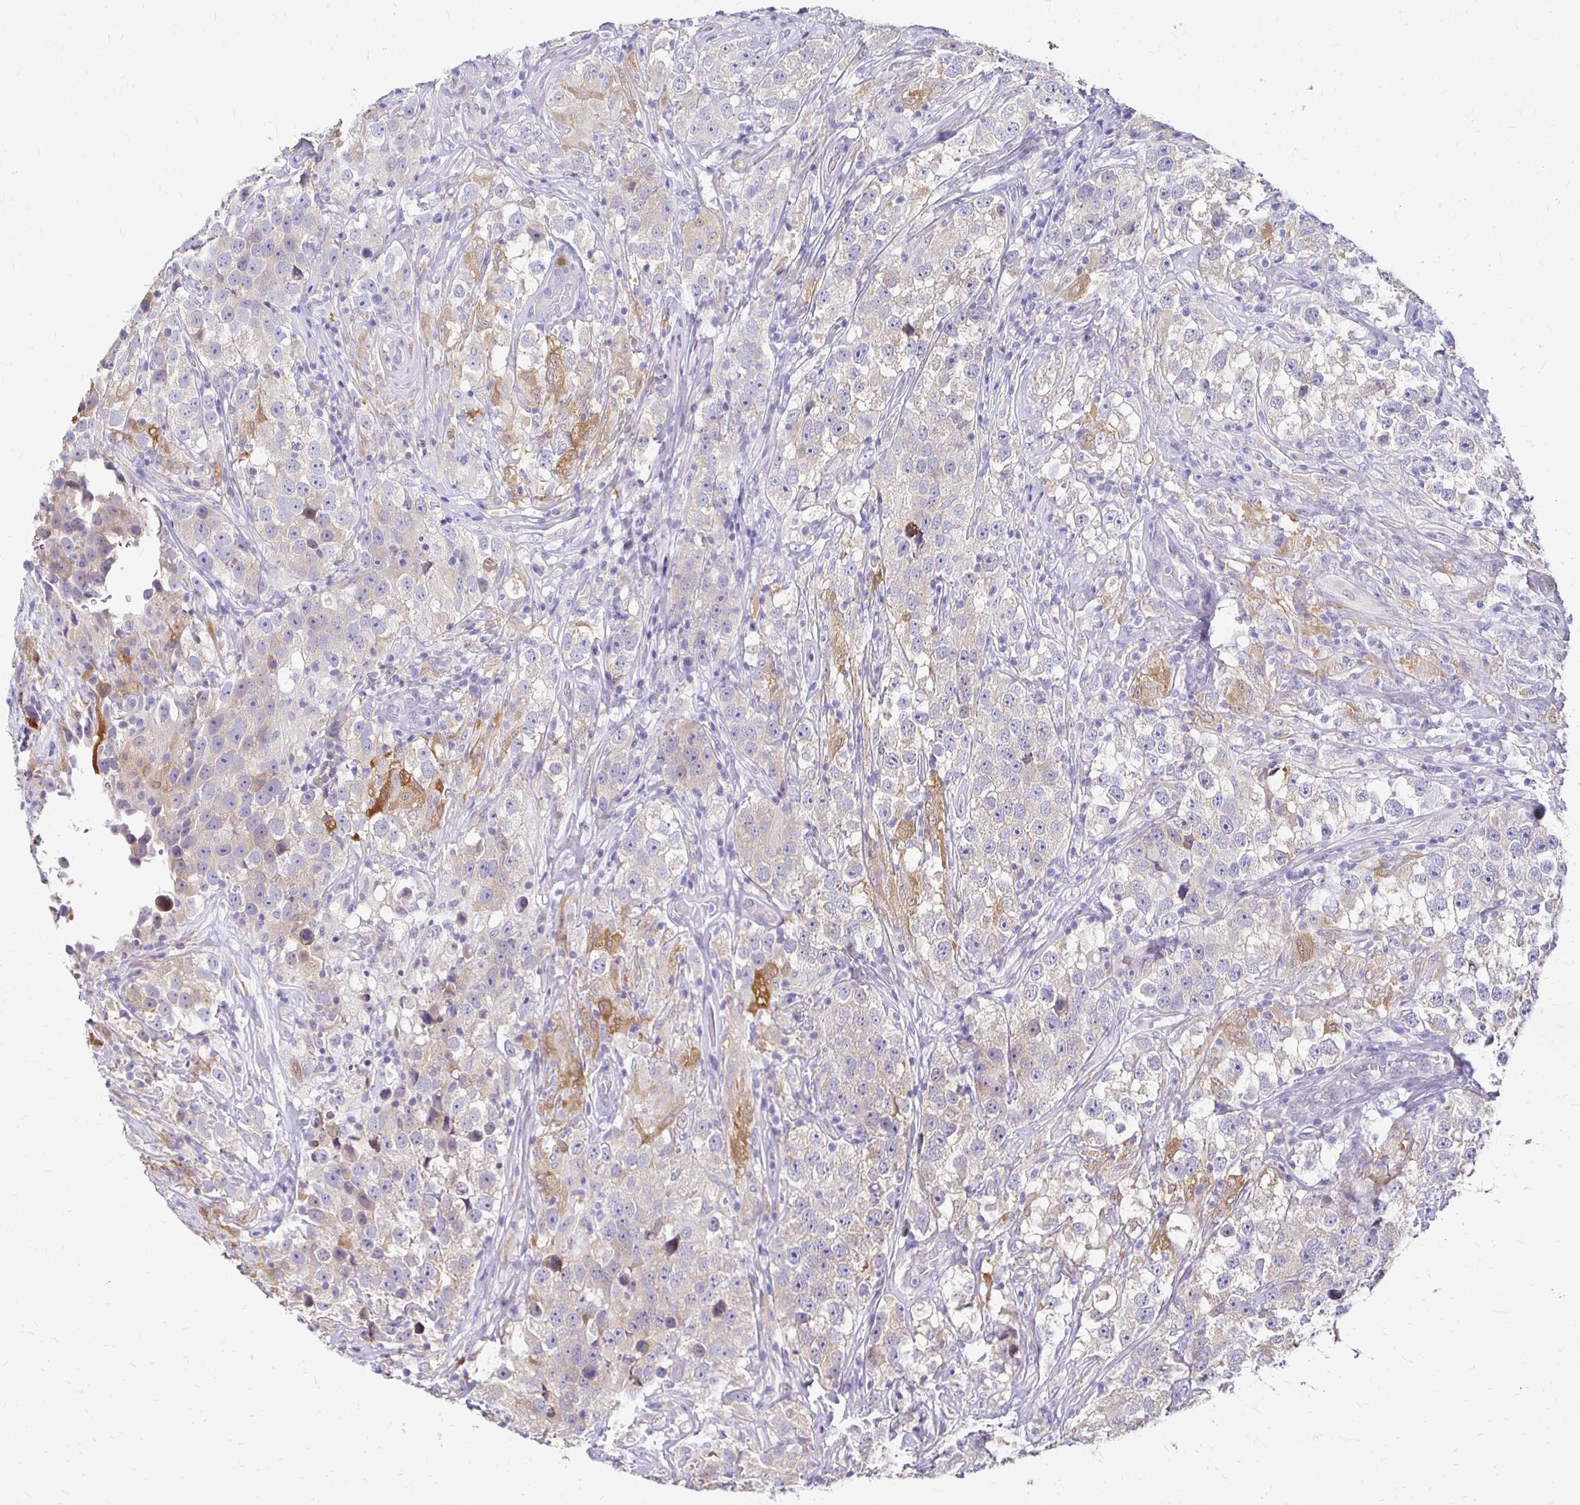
{"staining": {"intensity": "negative", "quantity": "none", "location": "none"}, "tissue": "testis cancer", "cell_type": "Tumor cells", "image_type": "cancer", "snomed": [{"axis": "morphology", "description": "Seminoma, NOS"}, {"axis": "topography", "description": "Testis"}], "caption": "The IHC micrograph has no significant staining in tumor cells of testis seminoma tissue.", "gene": "PADI2", "patient": {"sex": "male", "age": 46}}